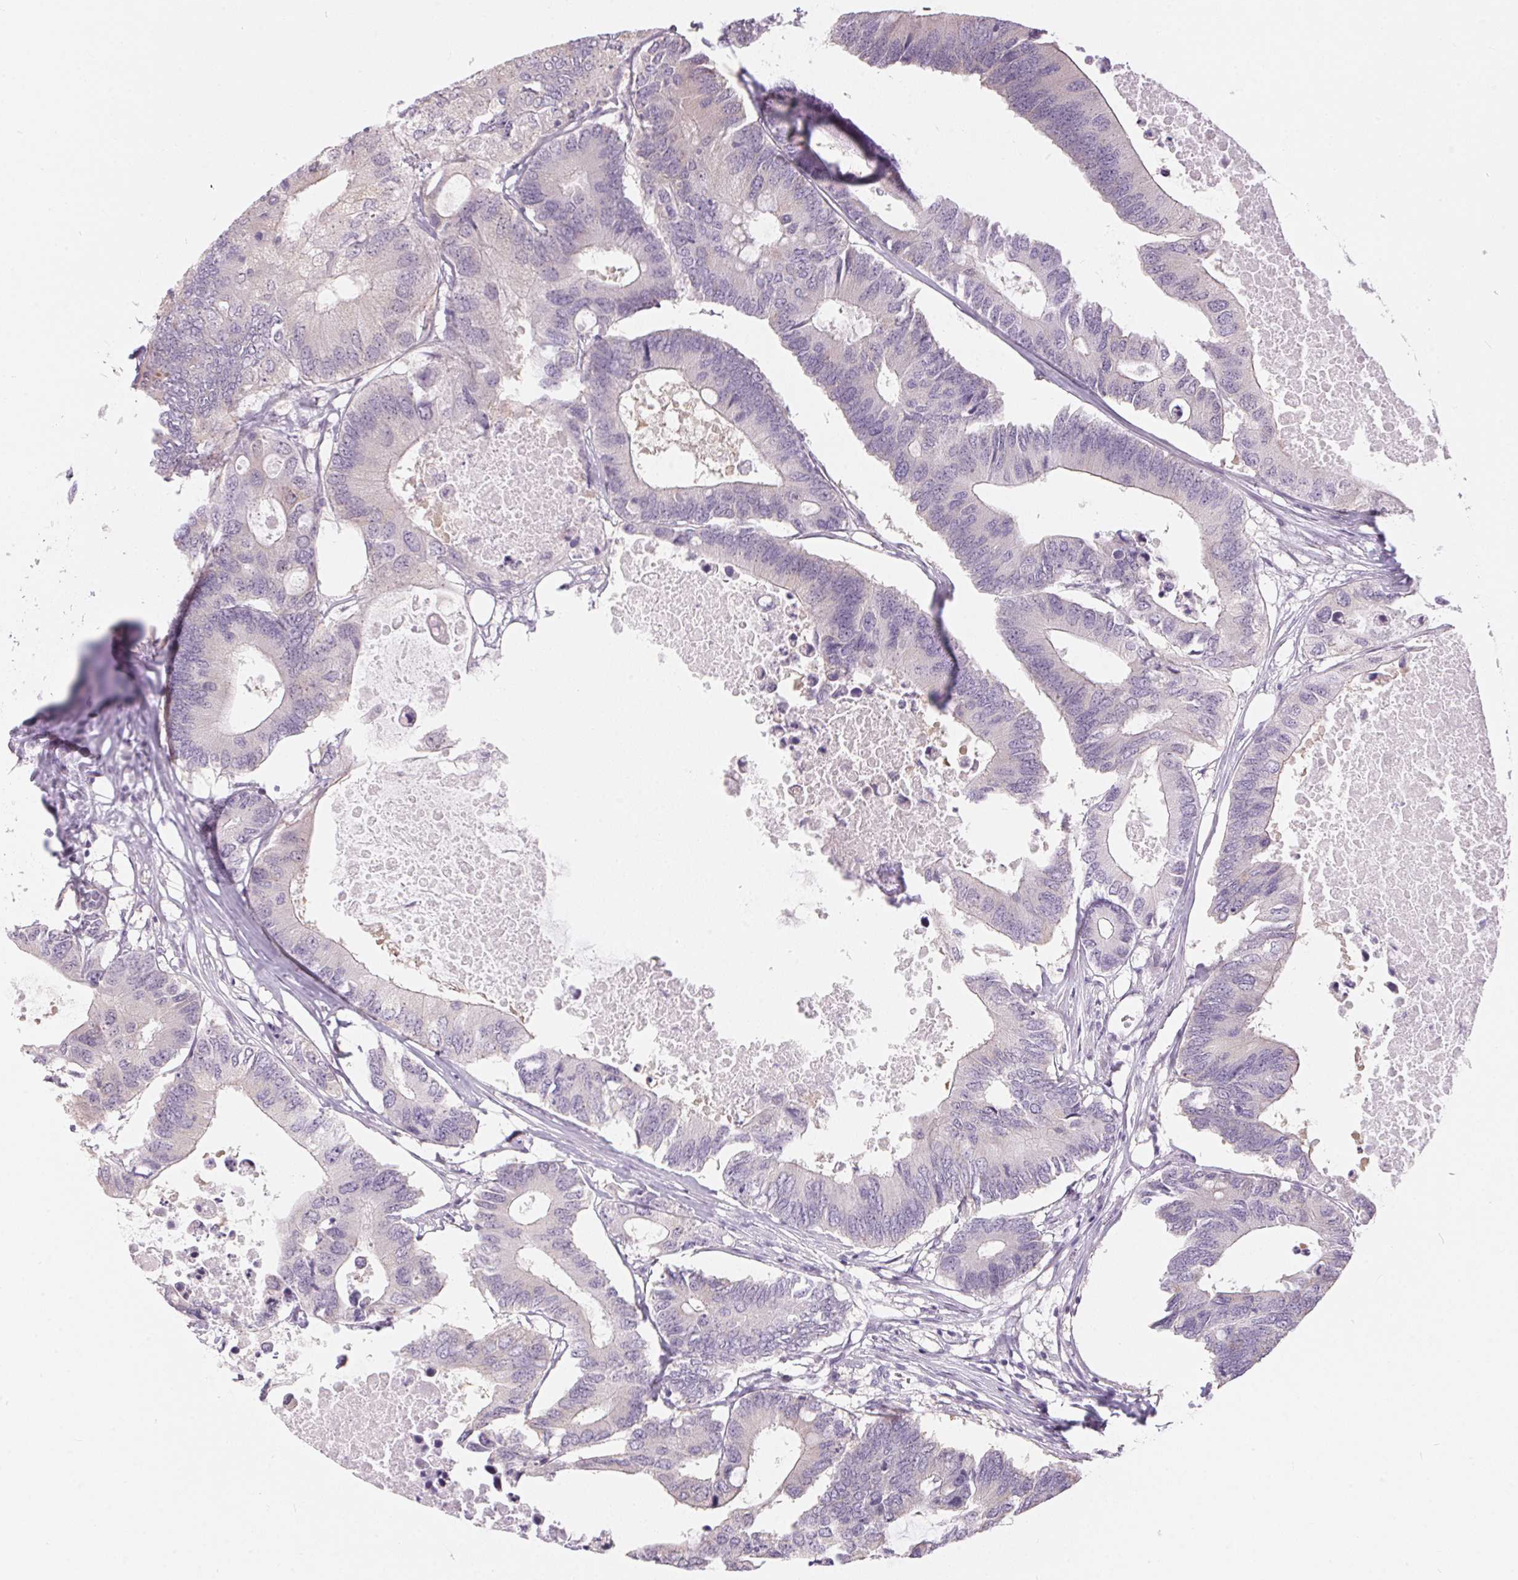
{"staining": {"intensity": "negative", "quantity": "none", "location": "none"}, "tissue": "colorectal cancer", "cell_type": "Tumor cells", "image_type": "cancer", "snomed": [{"axis": "morphology", "description": "Adenocarcinoma, NOS"}, {"axis": "topography", "description": "Colon"}], "caption": "Tumor cells show no significant protein staining in colorectal adenocarcinoma.", "gene": "CADPS", "patient": {"sex": "male", "age": 71}}